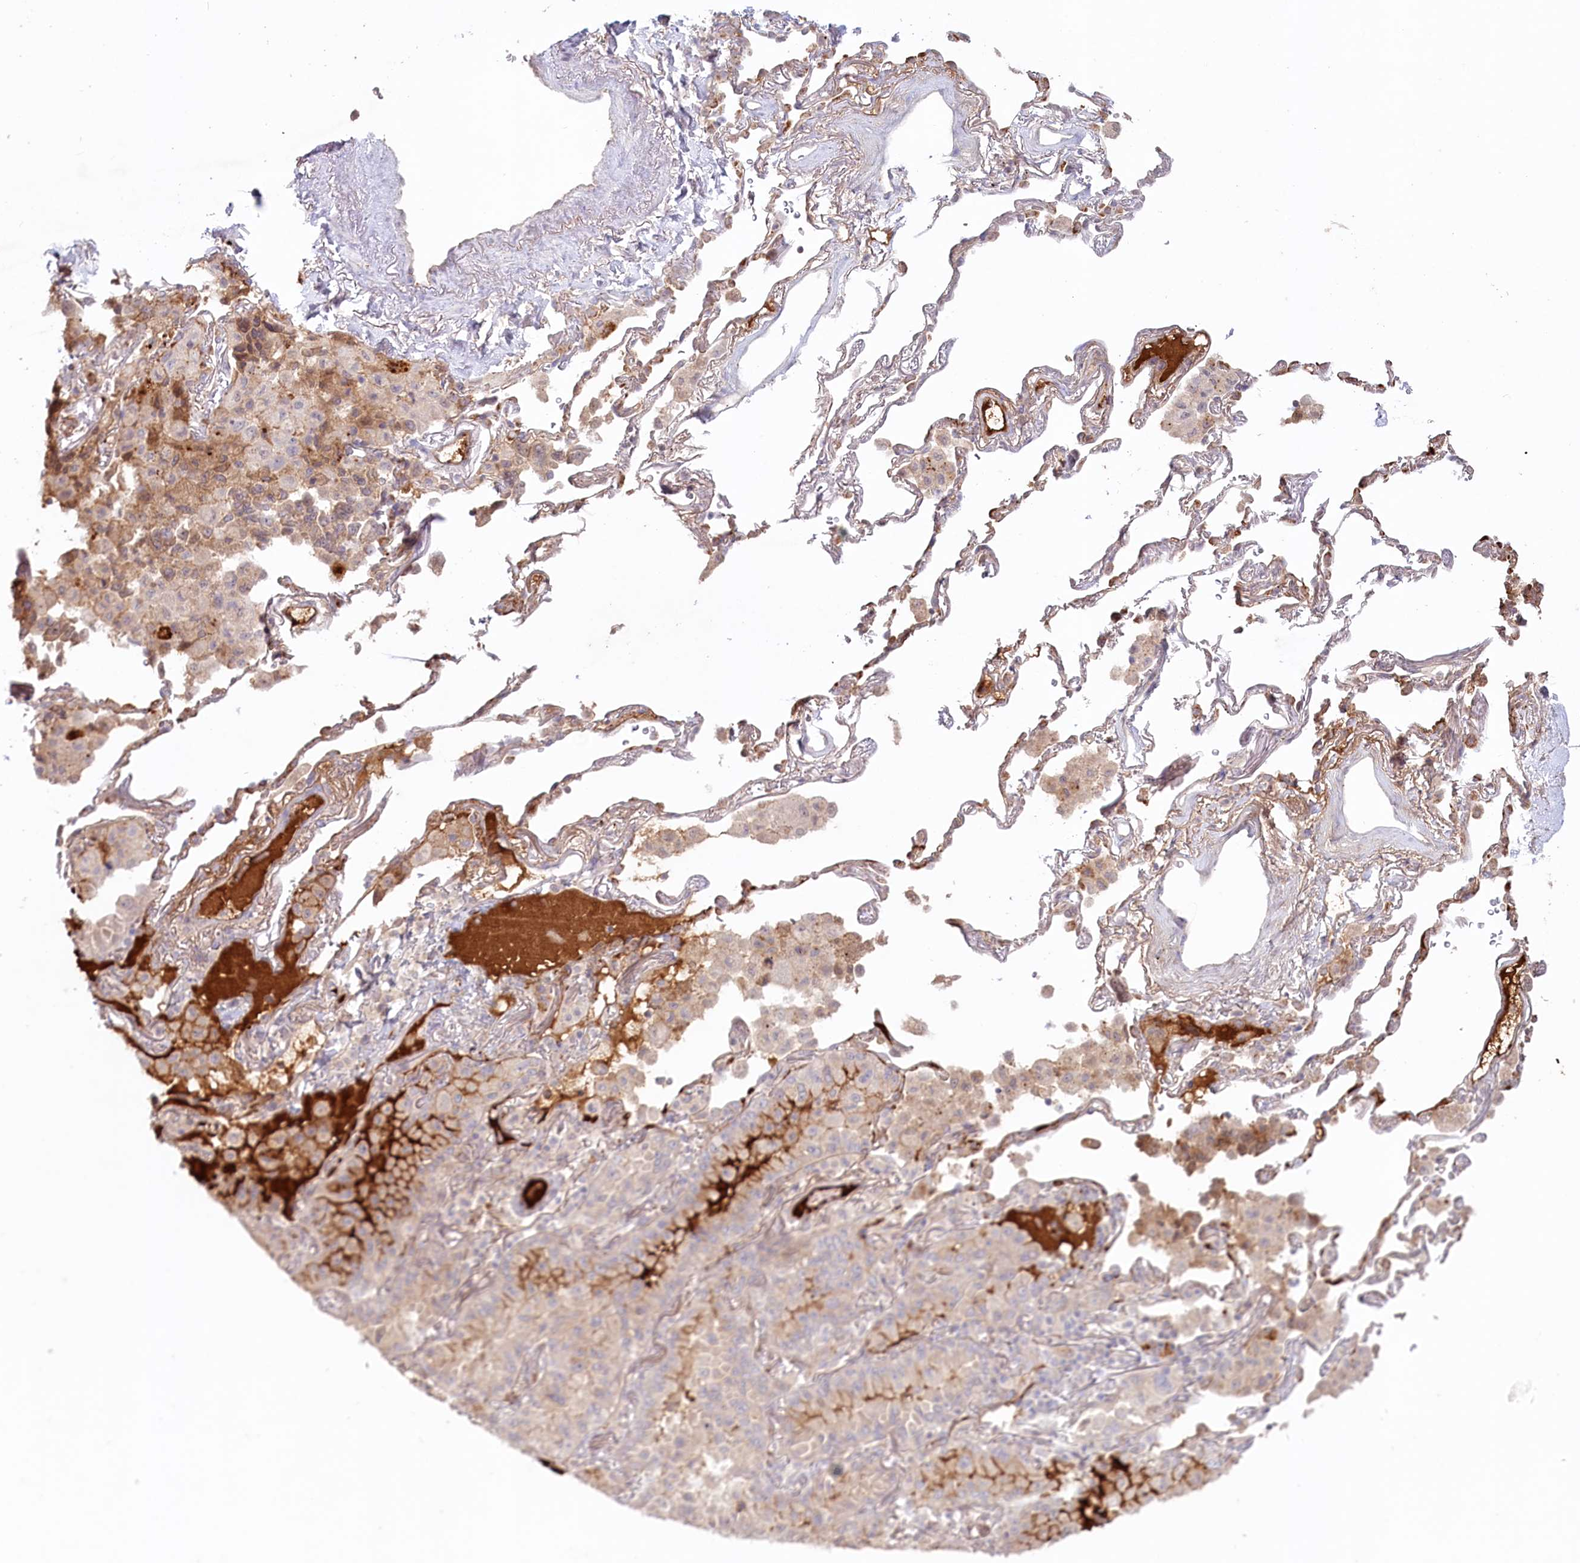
{"staining": {"intensity": "weak", "quantity": "<25%", "location": "cytoplasmic/membranous"}, "tissue": "lung cancer", "cell_type": "Tumor cells", "image_type": "cancer", "snomed": [{"axis": "morphology", "description": "Adenocarcinoma, NOS"}, {"axis": "topography", "description": "Lung"}], "caption": "An IHC image of lung adenocarcinoma is shown. There is no staining in tumor cells of lung adenocarcinoma.", "gene": "PSAPL1", "patient": {"sex": "female", "age": 69}}